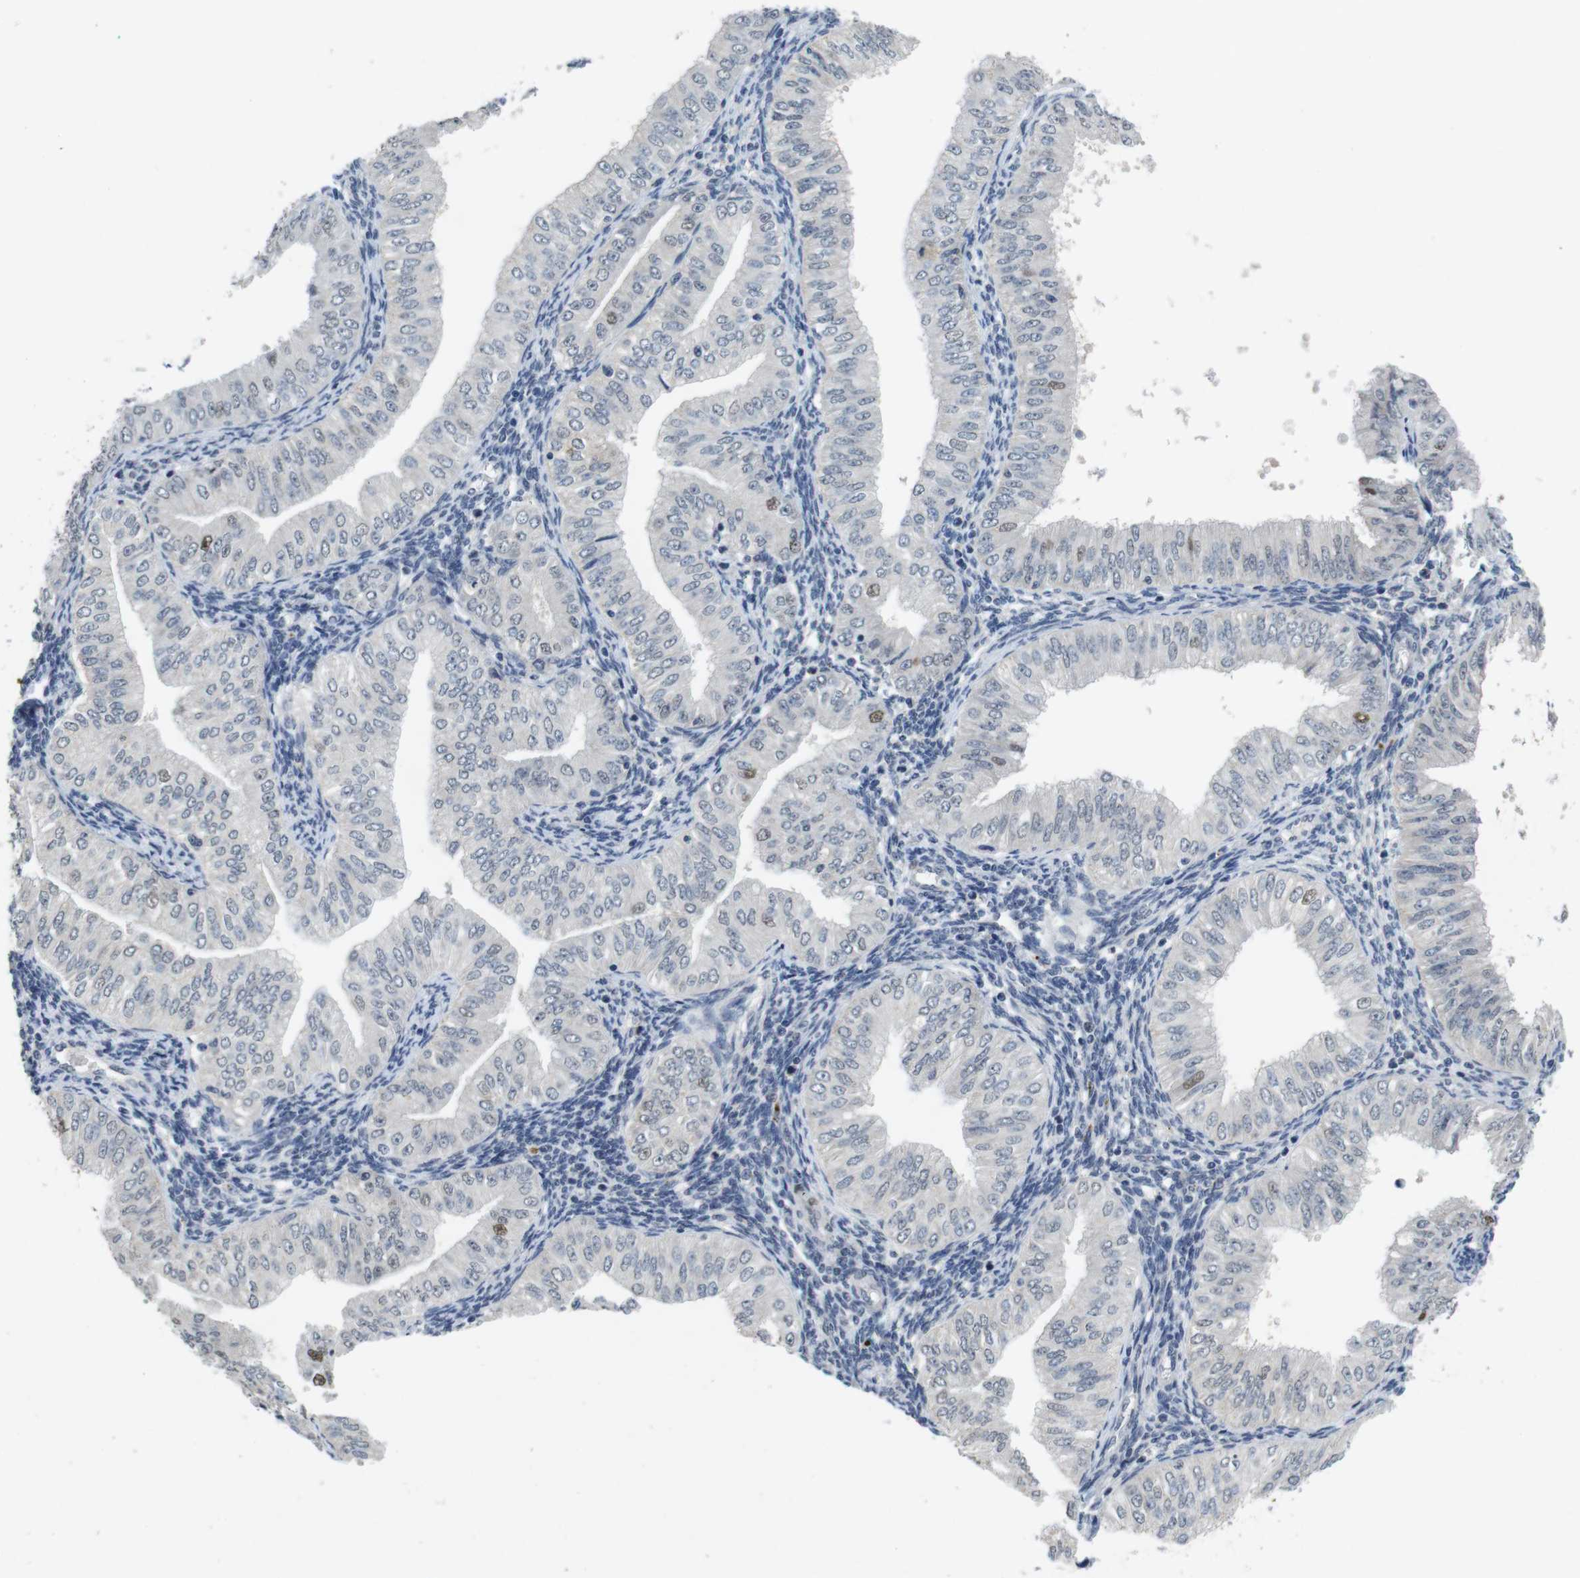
{"staining": {"intensity": "strong", "quantity": "<25%", "location": "nuclear"}, "tissue": "endometrial cancer", "cell_type": "Tumor cells", "image_type": "cancer", "snomed": [{"axis": "morphology", "description": "Normal tissue, NOS"}, {"axis": "morphology", "description": "Adenocarcinoma, NOS"}, {"axis": "topography", "description": "Endometrium"}], "caption": "This is a photomicrograph of IHC staining of endometrial adenocarcinoma, which shows strong staining in the nuclear of tumor cells.", "gene": "SKP2", "patient": {"sex": "female", "age": 53}}